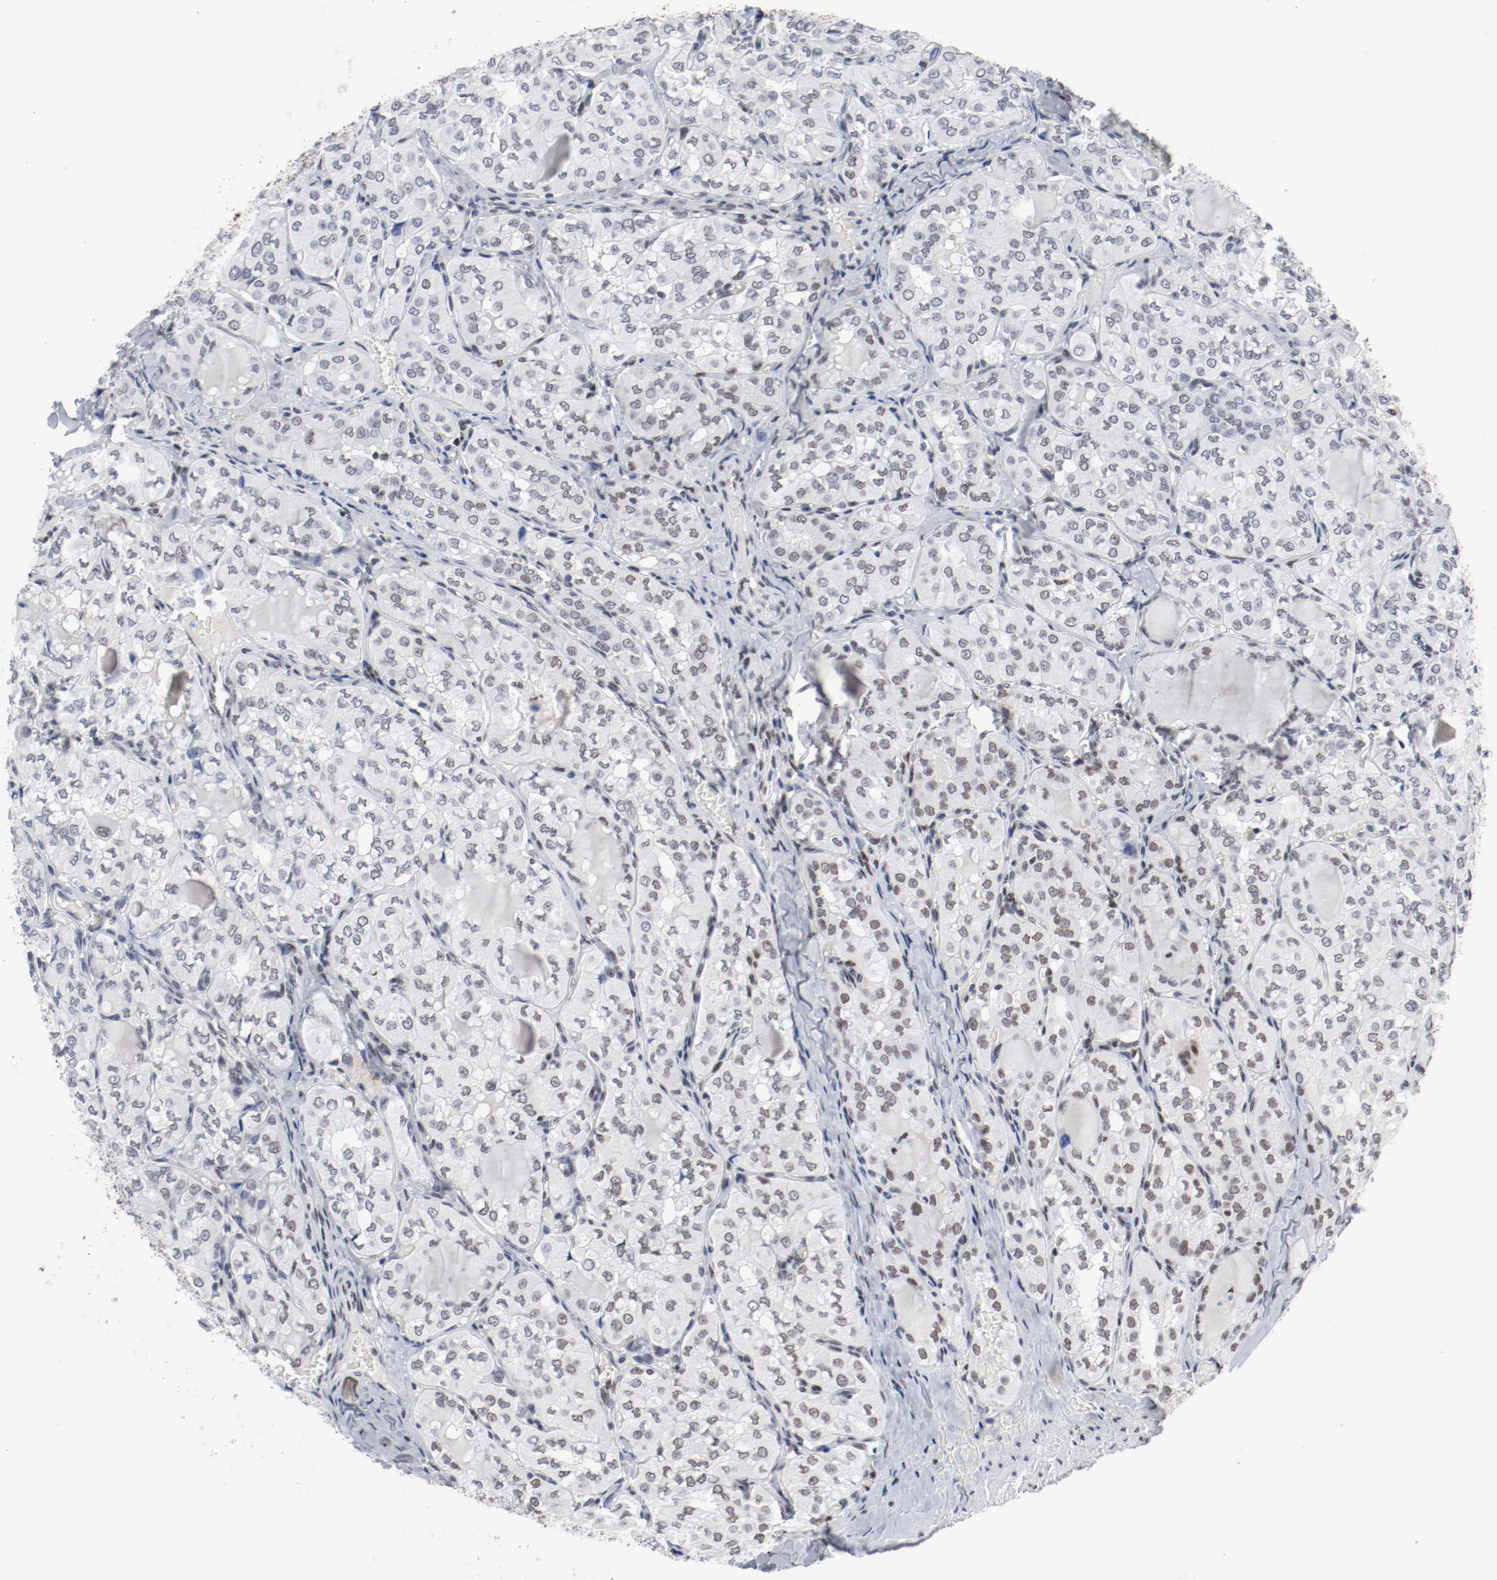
{"staining": {"intensity": "weak", "quantity": "25%-75%", "location": "nuclear"}, "tissue": "thyroid cancer", "cell_type": "Tumor cells", "image_type": "cancer", "snomed": [{"axis": "morphology", "description": "Papillary adenocarcinoma, NOS"}, {"axis": "topography", "description": "Thyroid gland"}], "caption": "Thyroid cancer (papillary adenocarcinoma) stained with DAB immunohistochemistry reveals low levels of weak nuclear staining in approximately 25%-75% of tumor cells.", "gene": "ARNT", "patient": {"sex": "male", "age": 20}}